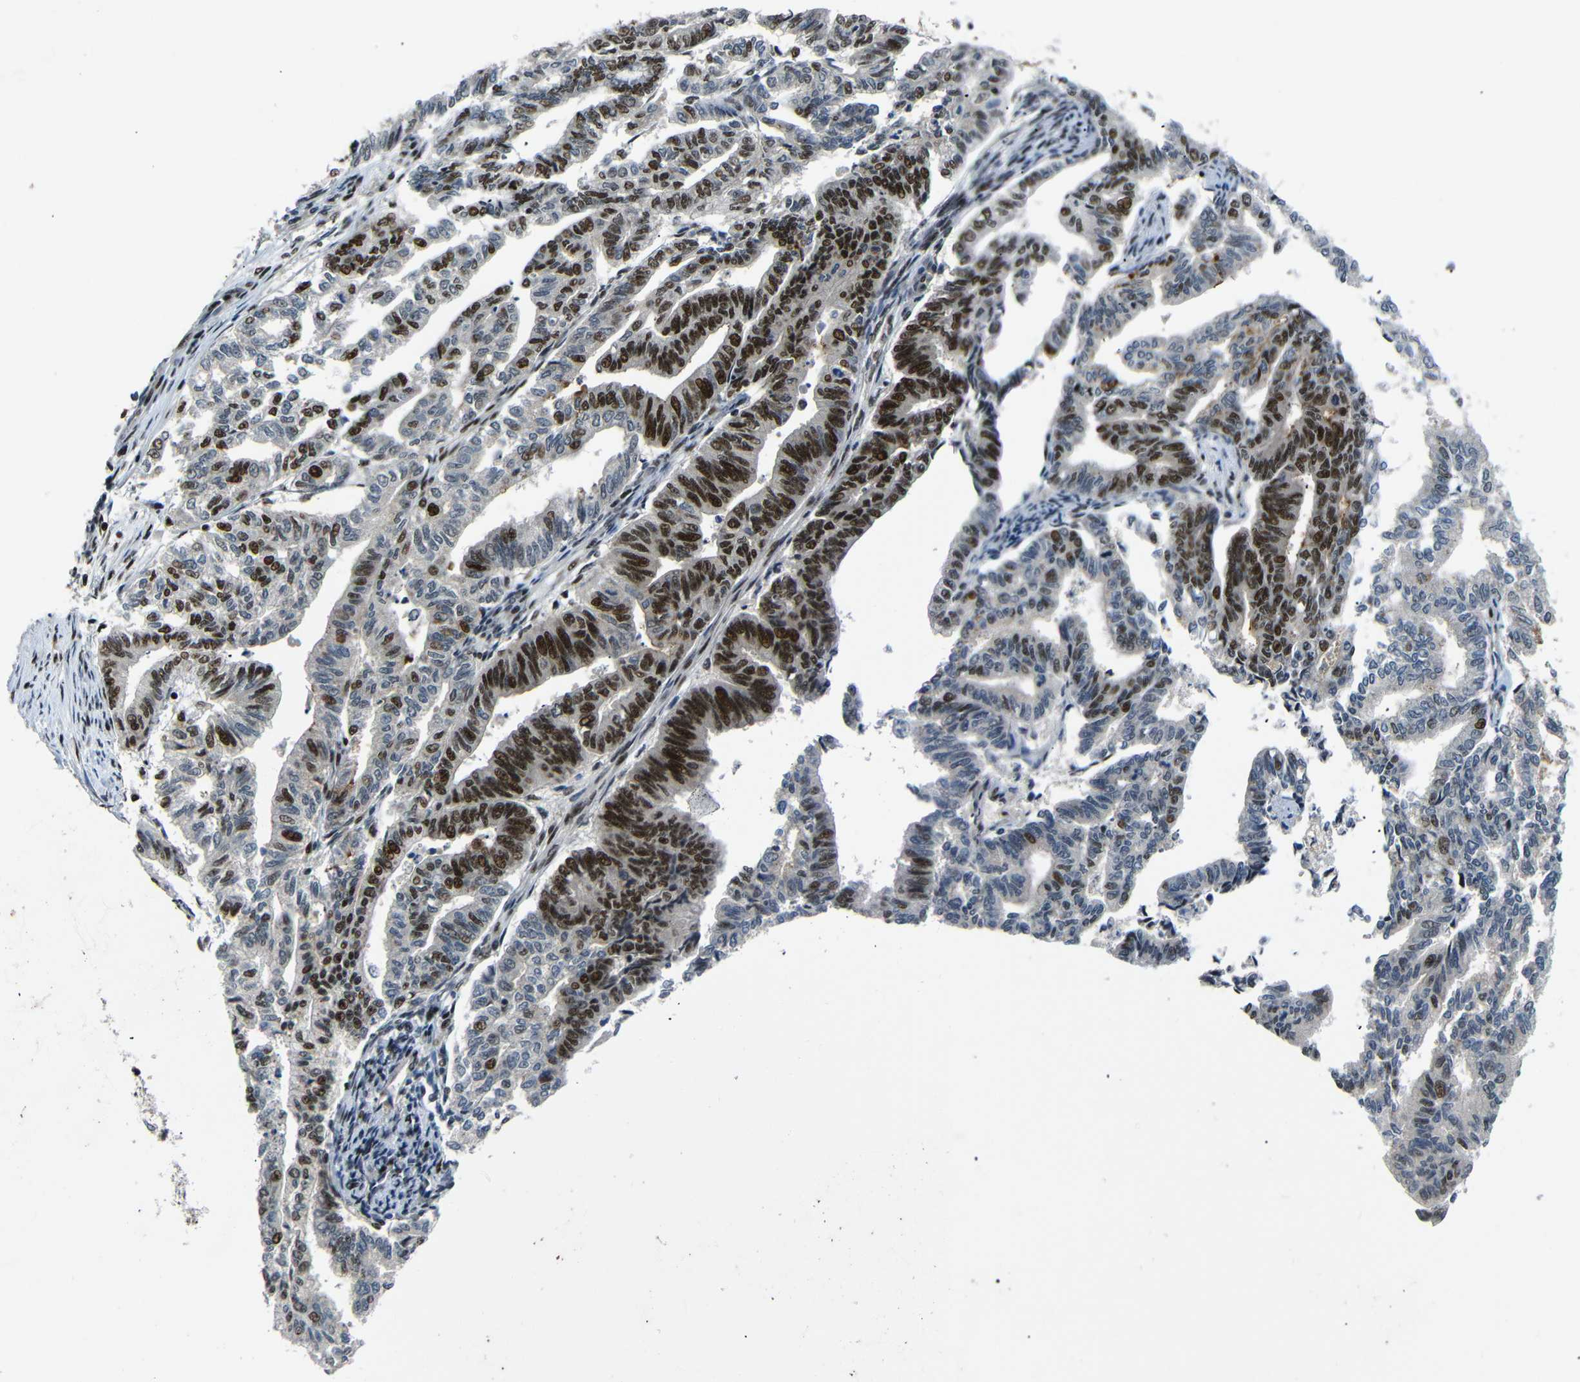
{"staining": {"intensity": "strong", "quantity": "25%-75%", "location": "nuclear"}, "tissue": "endometrial cancer", "cell_type": "Tumor cells", "image_type": "cancer", "snomed": [{"axis": "morphology", "description": "Adenocarcinoma, NOS"}, {"axis": "topography", "description": "Endometrium"}], "caption": "This photomicrograph displays immunohistochemistry staining of endometrial adenocarcinoma, with high strong nuclear expression in approximately 25%-75% of tumor cells.", "gene": "SETDB2", "patient": {"sex": "female", "age": 79}}